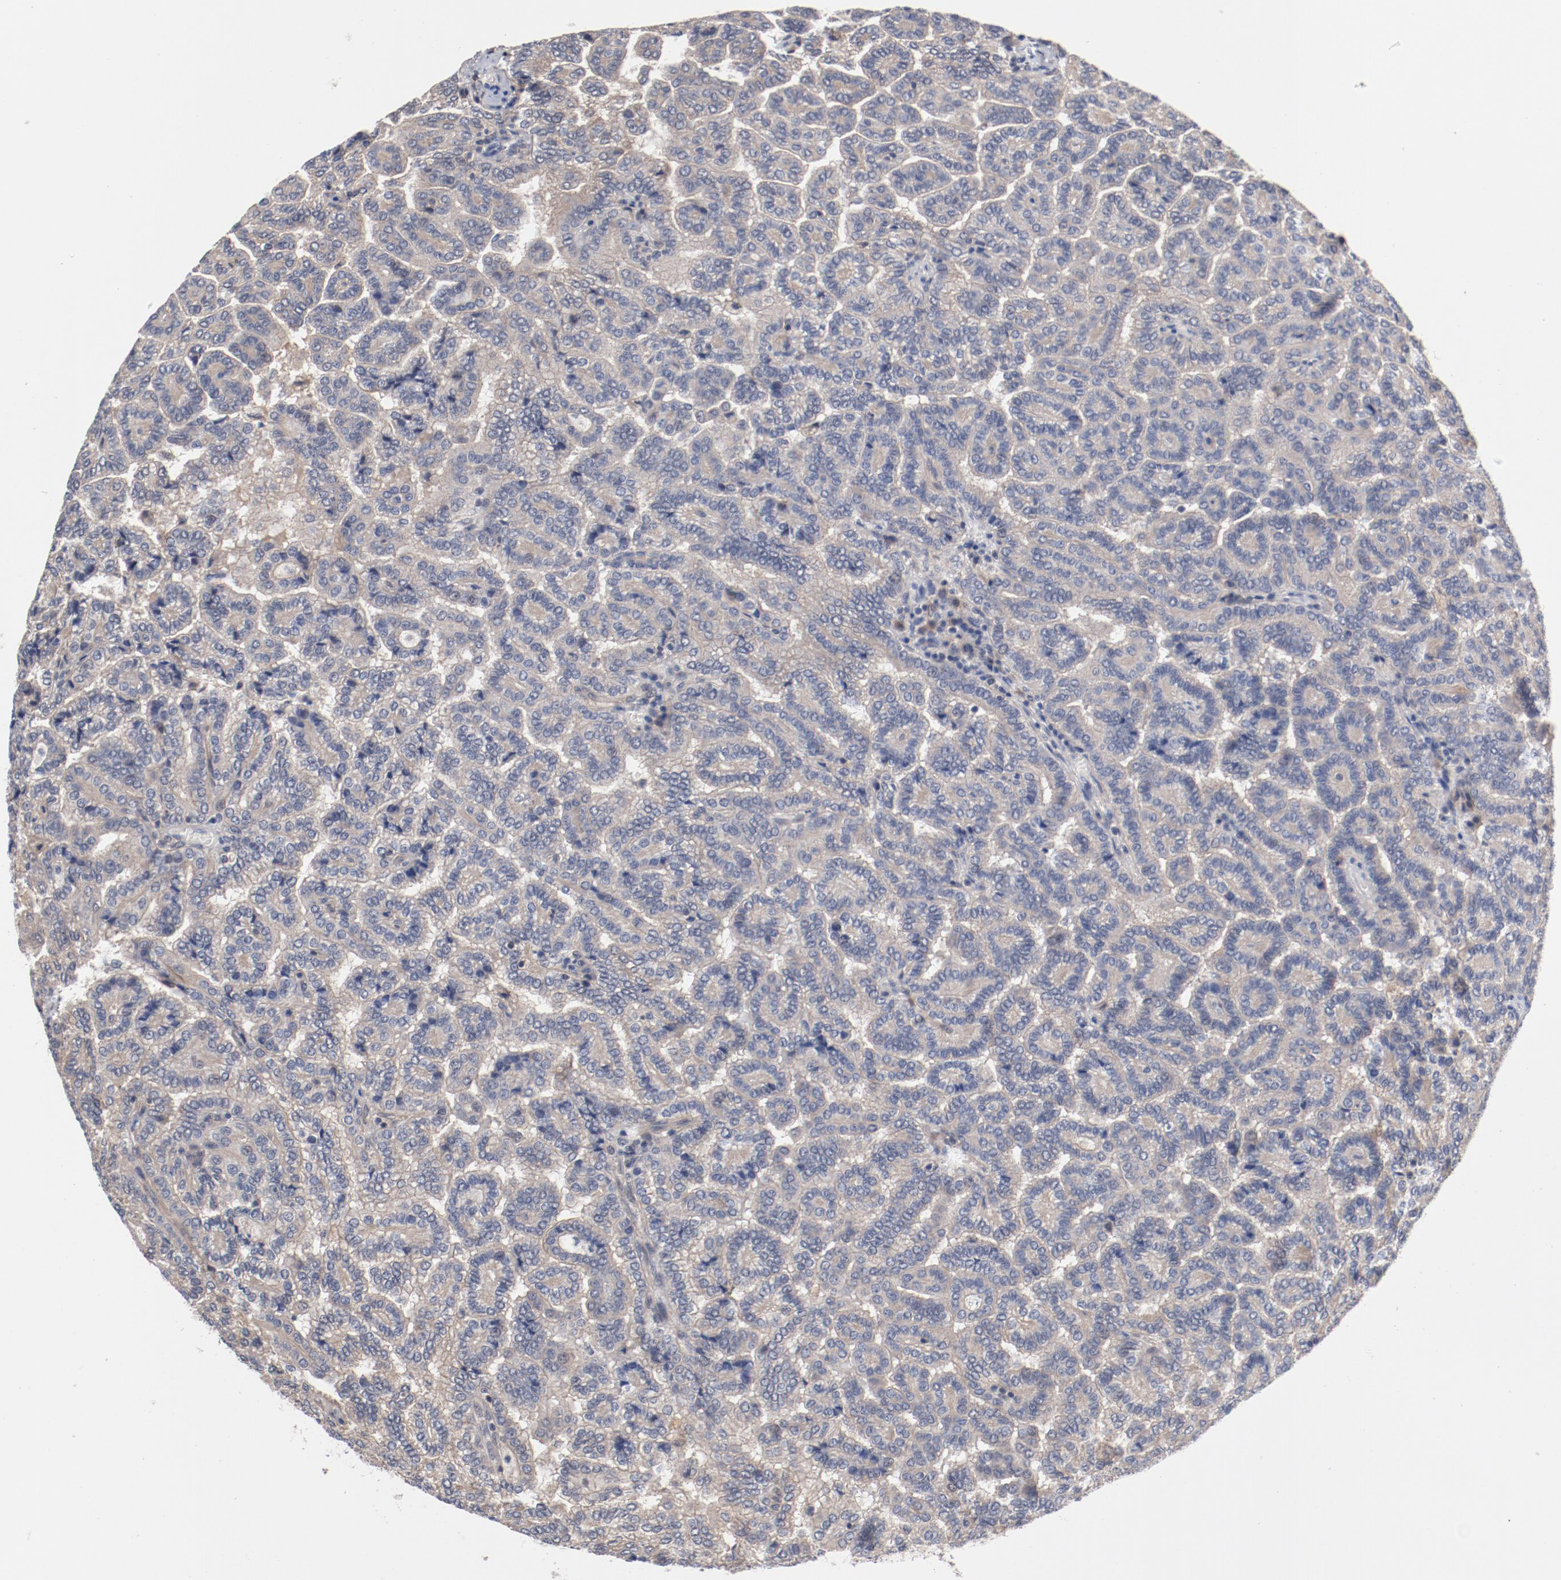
{"staining": {"intensity": "negative", "quantity": "none", "location": "none"}, "tissue": "renal cancer", "cell_type": "Tumor cells", "image_type": "cancer", "snomed": [{"axis": "morphology", "description": "Adenocarcinoma, NOS"}, {"axis": "topography", "description": "Kidney"}], "caption": "High power microscopy histopathology image of an immunohistochemistry micrograph of renal adenocarcinoma, revealing no significant expression in tumor cells.", "gene": "PITPNM2", "patient": {"sex": "male", "age": 61}}